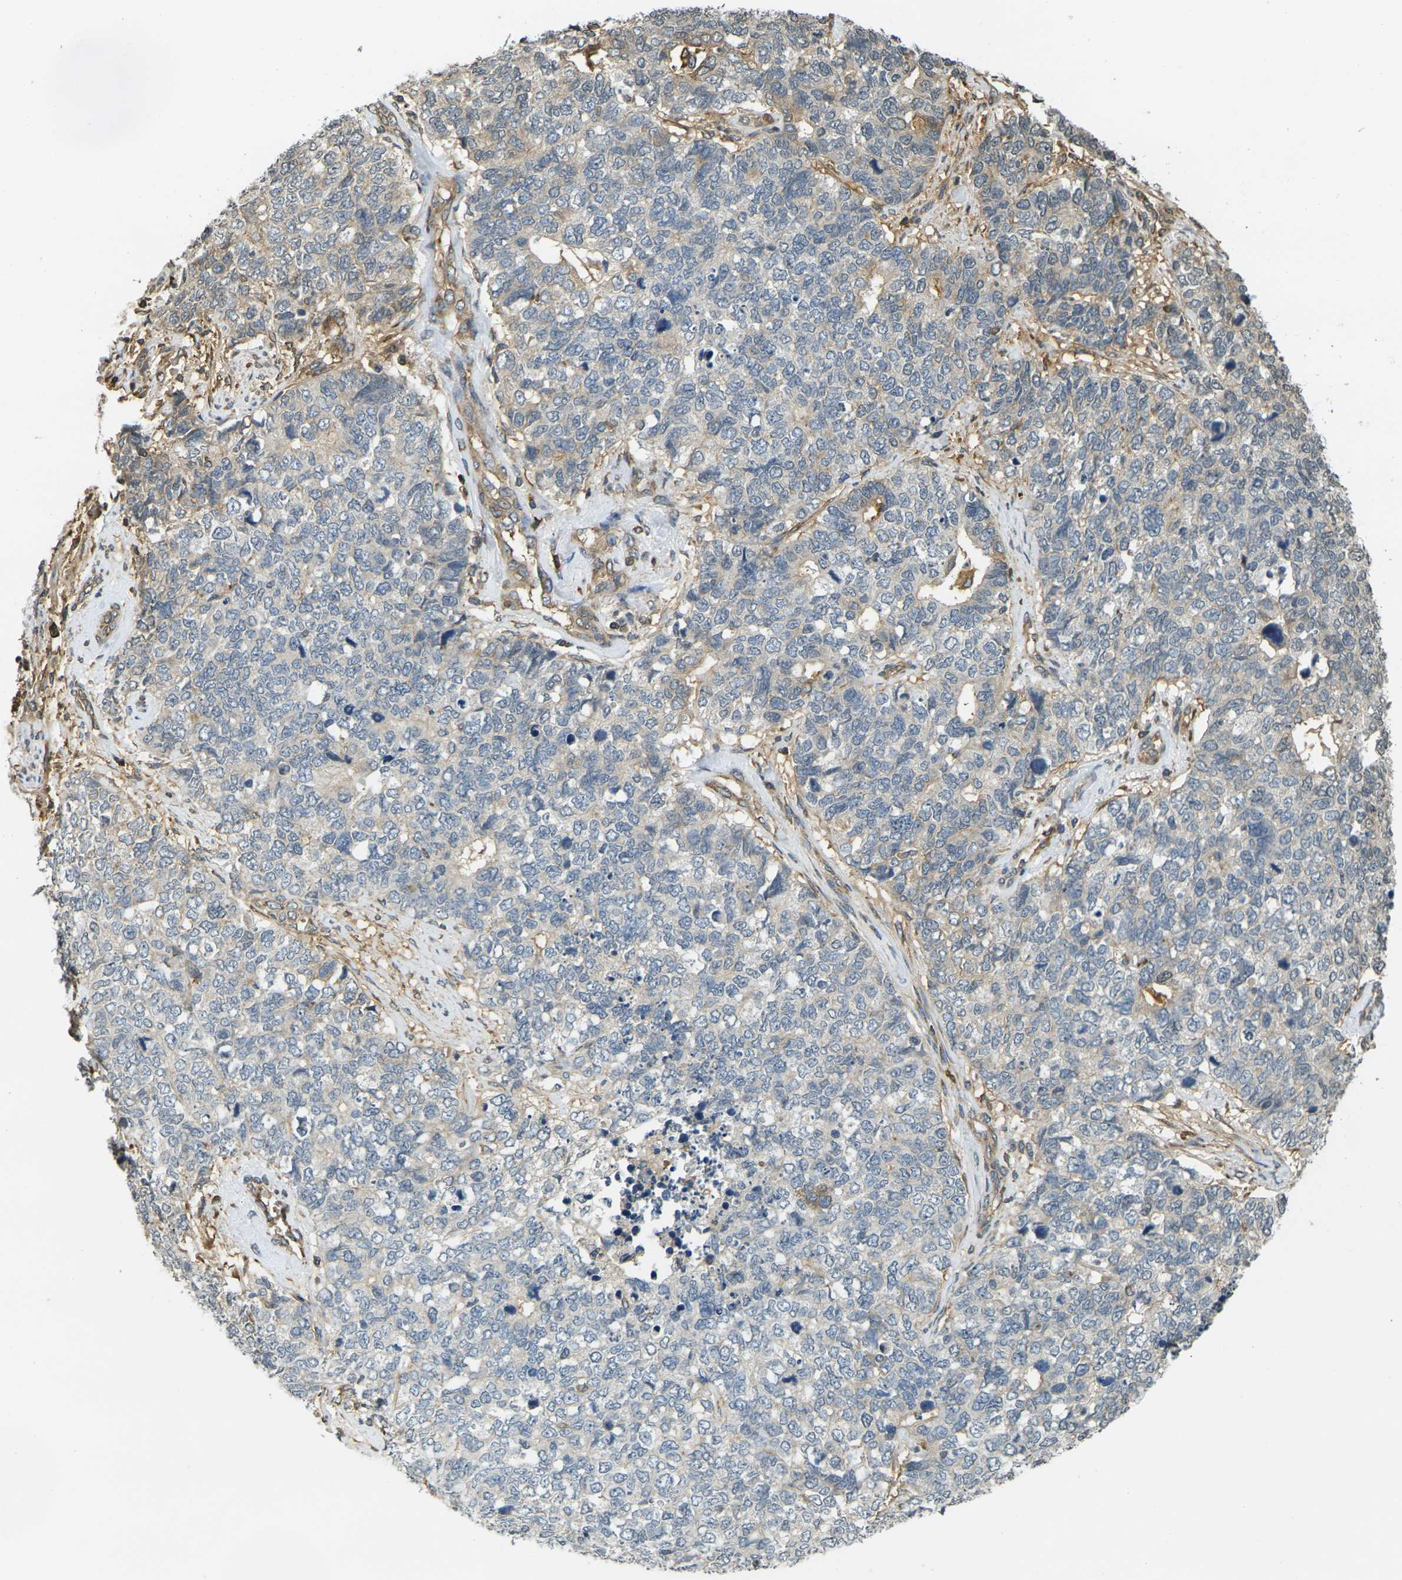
{"staining": {"intensity": "negative", "quantity": "none", "location": "none"}, "tissue": "cervical cancer", "cell_type": "Tumor cells", "image_type": "cancer", "snomed": [{"axis": "morphology", "description": "Squamous cell carcinoma, NOS"}, {"axis": "topography", "description": "Cervix"}], "caption": "The immunohistochemistry image has no significant expression in tumor cells of cervical cancer tissue. The staining was performed using DAB to visualize the protein expression in brown, while the nuclei were stained in blue with hematoxylin (Magnification: 20x).", "gene": "CAST", "patient": {"sex": "female", "age": 63}}